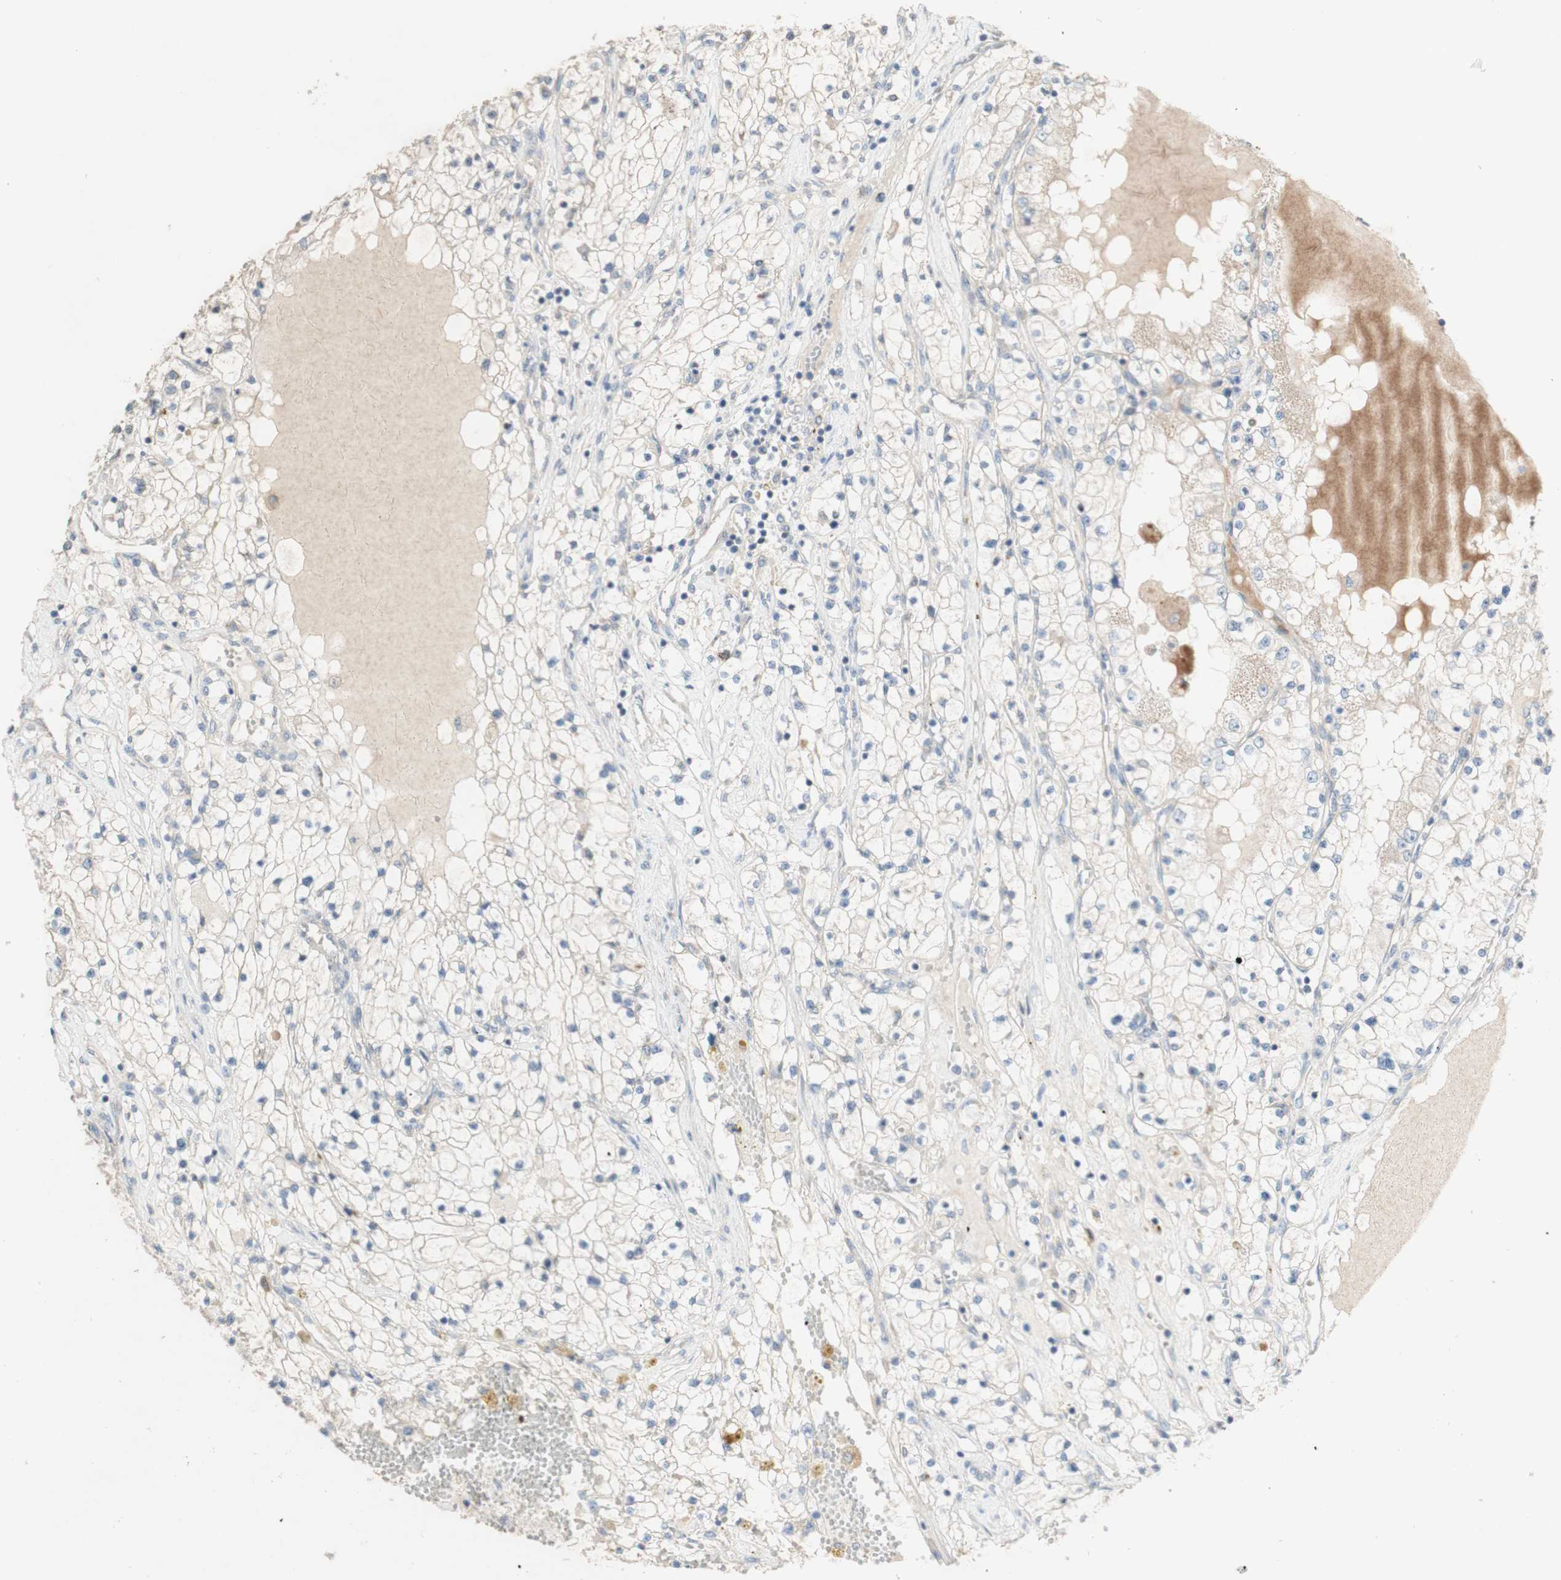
{"staining": {"intensity": "negative", "quantity": "none", "location": "none"}, "tissue": "renal cancer", "cell_type": "Tumor cells", "image_type": "cancer", "snomed": [{"axis": "morphology", "description": "Adenocarcinoma, NOS"}, {"axis": "topography", "description": "Kidney"}], "caption": "Renal cancer (adenocarcinoma) stained for a protein using immunohistochemistry displays no positivity tumor cells.", "gene": "MANEA", "patient": {"sex": "male", "age": 68}}